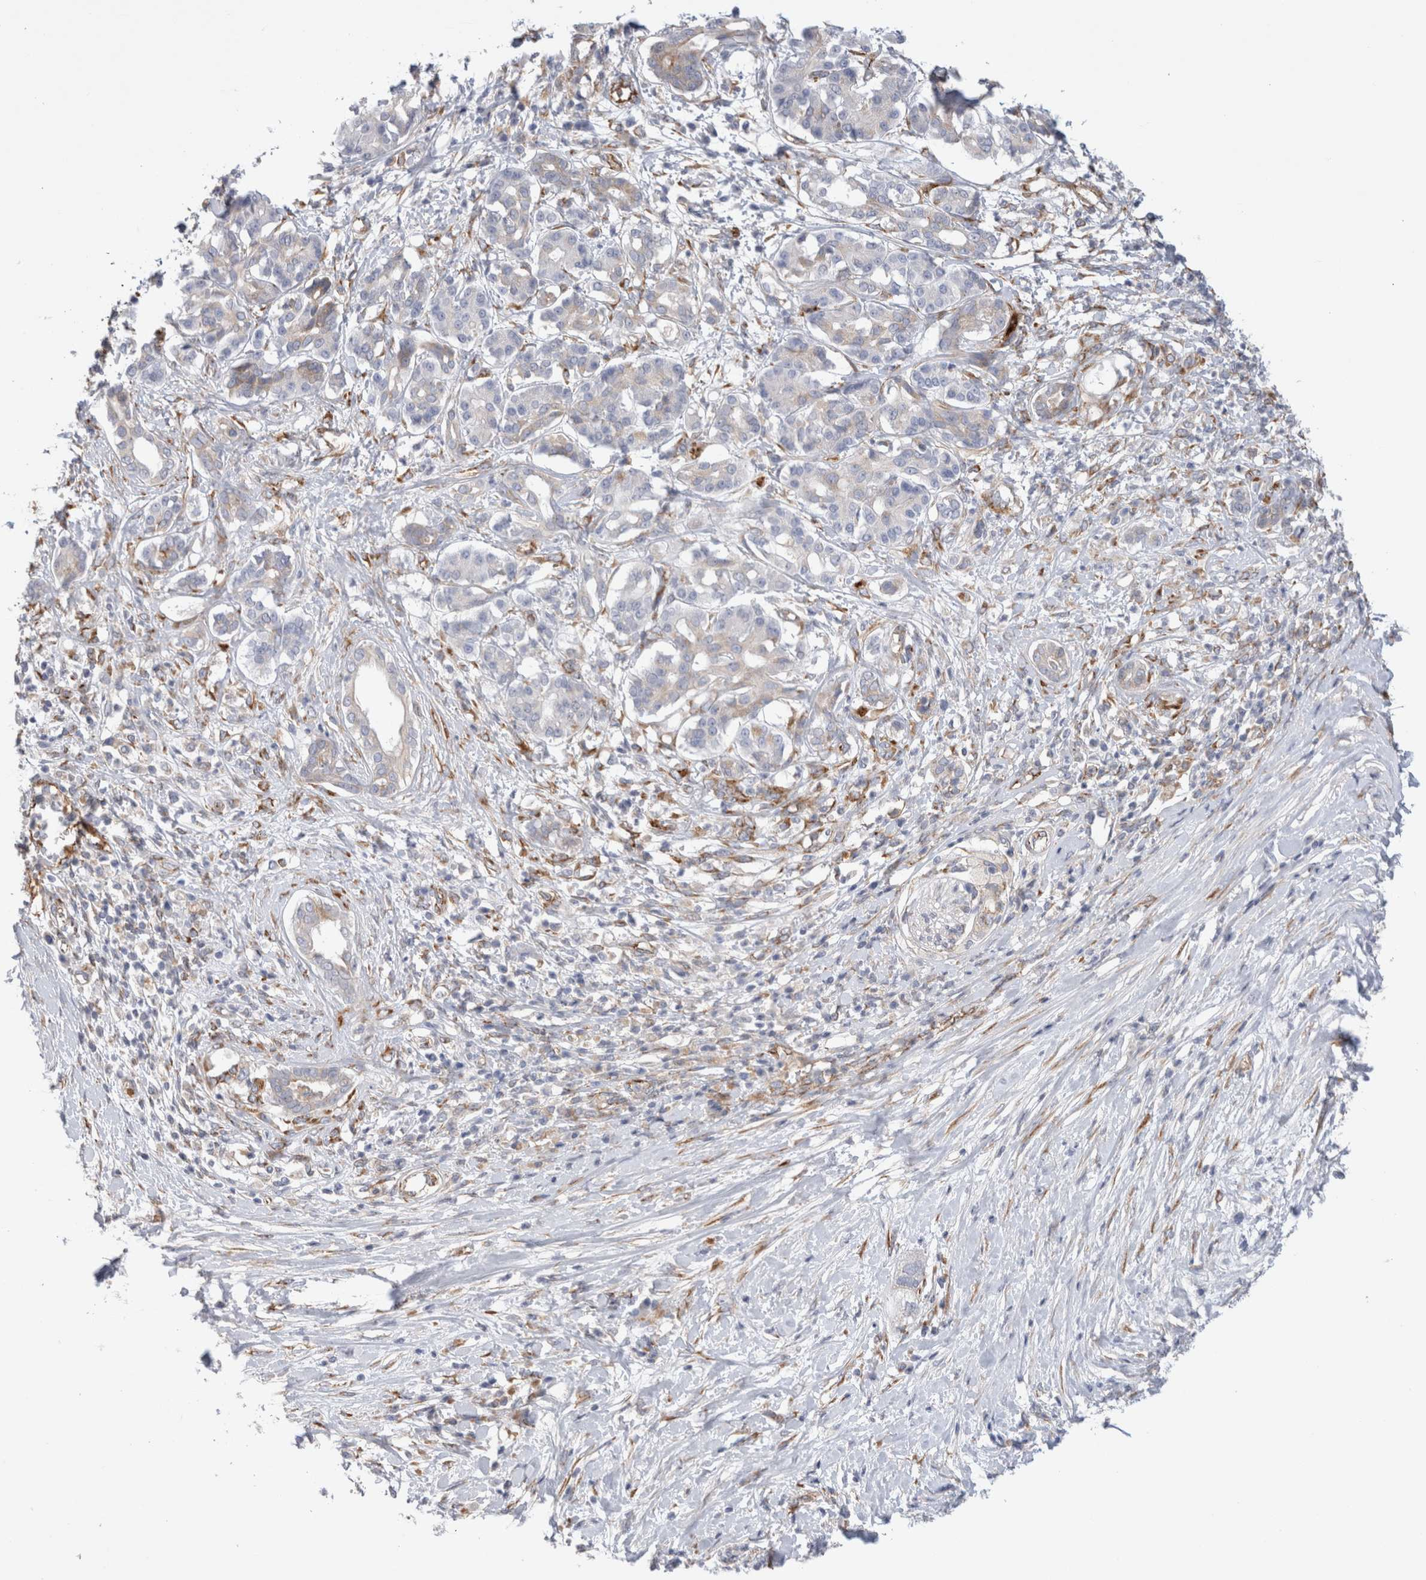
{"staining": {"intensity": "weak", "quantity": "<25%", "location": "cytoplasmic/membranous"}, "tissue": "pancreatic cancer", "cell_type": "Tumor cells", "image_type": "cancer", "snomed": [{"axis": "morphology", "description": "Adenocarcinoma, NOS"}, {"axis": "topography", "description": "Pancreas"}], "caption": "Immunohistochemistry micrograph of neoplastic tissue: pancreatic cancer (adenocarcinoma) stained with DAB demonstrates no significant protein expression in tumor cells.", "gene": "CNPY4", "patient": {"sex": "female", "age": 56}}